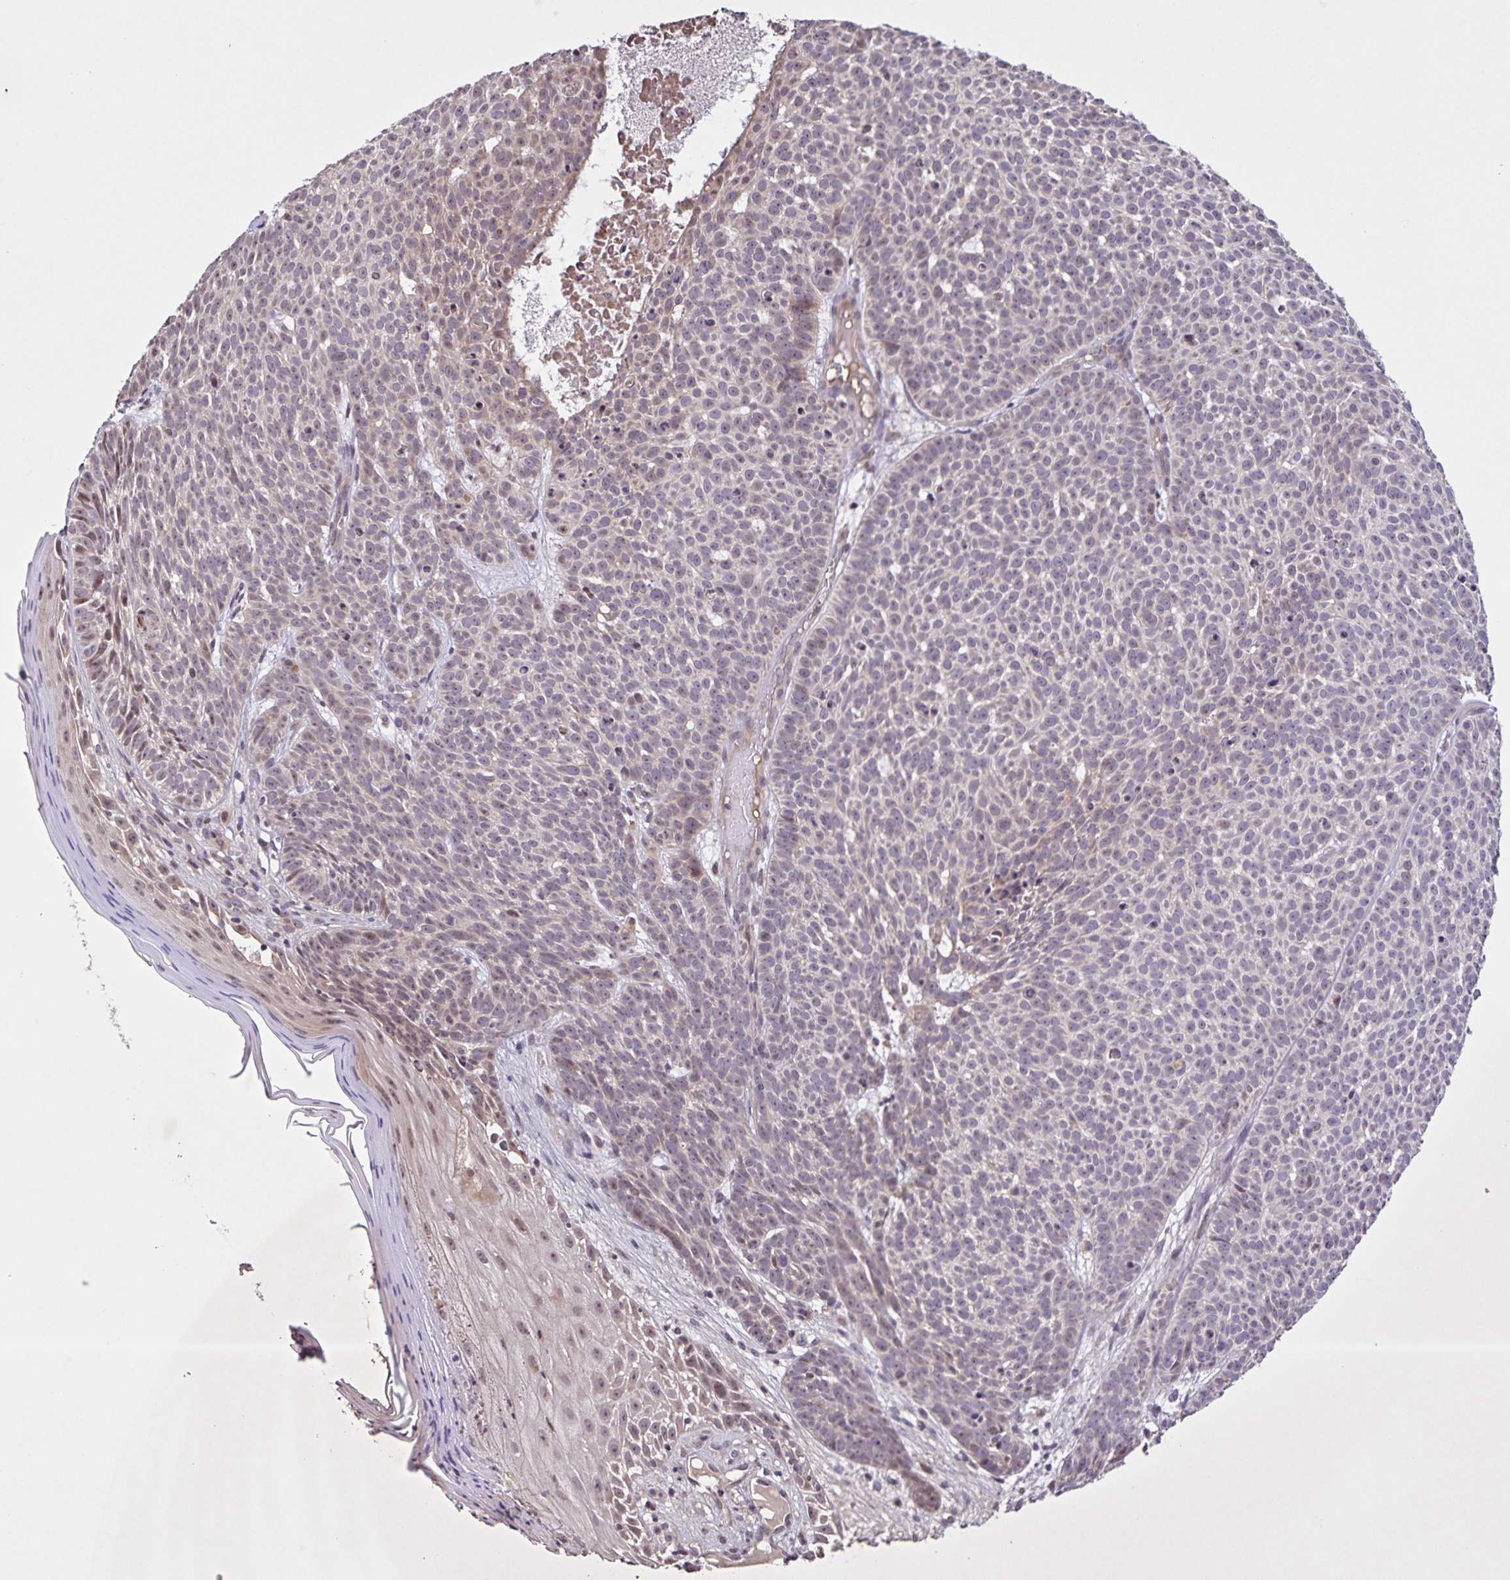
{"staining": {"intensity": "weak", "quantity": "<25%", "location": "nuclear"}, "tissue": "skin cancer", "cell_type": "Tumor cells", "image_type": "cancer", "snomed": [{"axis": "morphology", "description": "Basal cell carcinoma"}, {"axis": "topography", "description": "Skin"}], "caption": "Photomicrograph shows no significant protein expression in tumor cells of skin cancer. (DAB (3,3'-diaminobenzidine) IHC with hematoxylin counter stain).", "gene": "GDF2", "patient": {"sex": "male", "age": 90}}